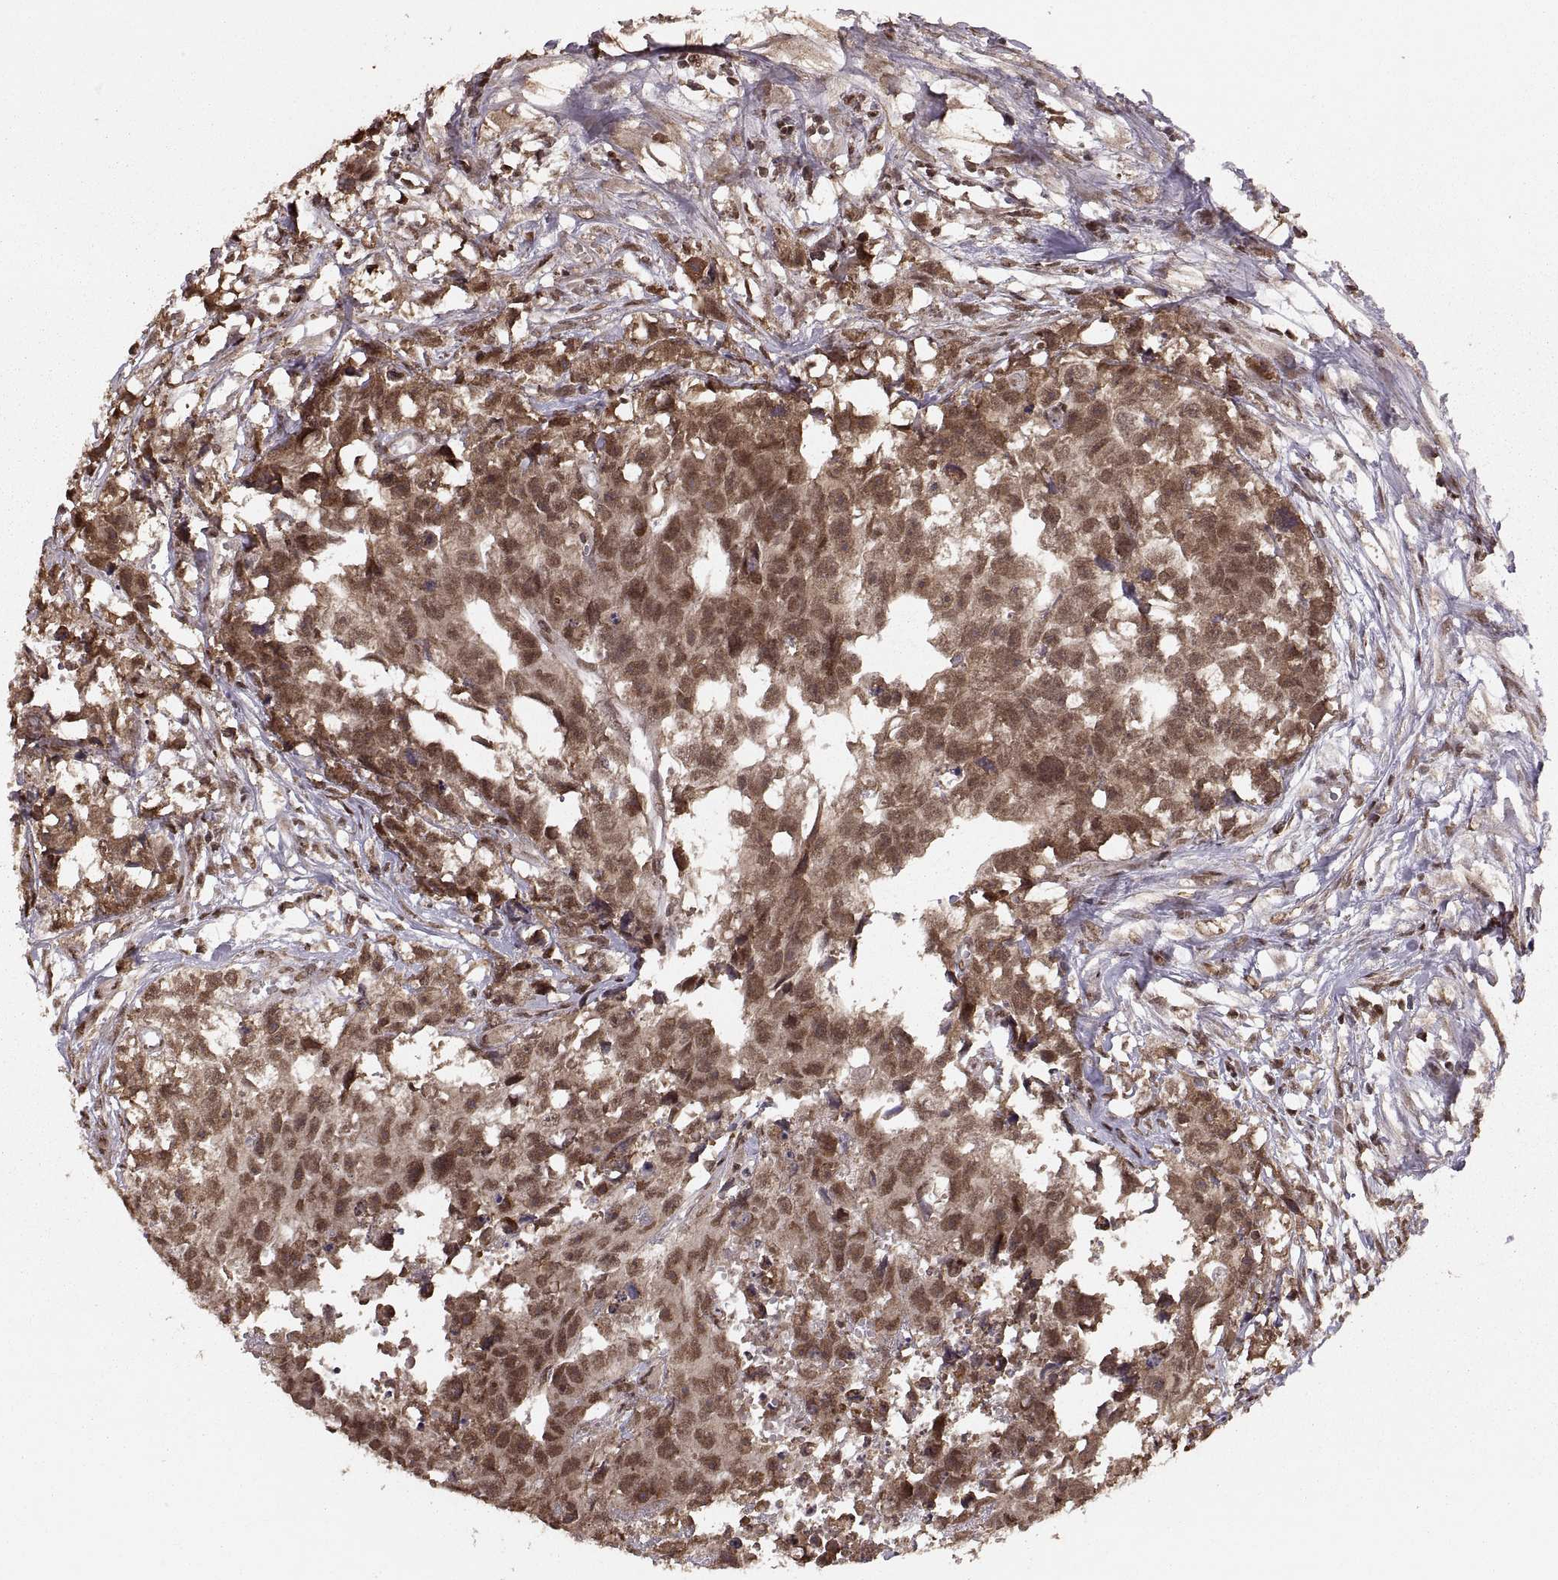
{"staining": {"intensity": "moderate", "quantity": ">75%", "location": "cytoplasmic/membranous,nuclear"}, "tissue": "testis cancer", "cell_type": "Tumor cells", "image_type": "cancer", "snomed": [{"axis": "morphology", "description": "Carcinoma, Embryonal, NOS"}, {"axis": "morphology", "description": "Teratoma, malignant, NOS"}, {"axis": "topography", "description": "Testis"}], "caption": "An image of human testis embryonal carcinoma stained for a protein reveals moderate cytoplasmic/membranous and nuclear brown staining in tumor cells.", "gene": "RFT1", "patient": {"sex": "male", "age": 44}}